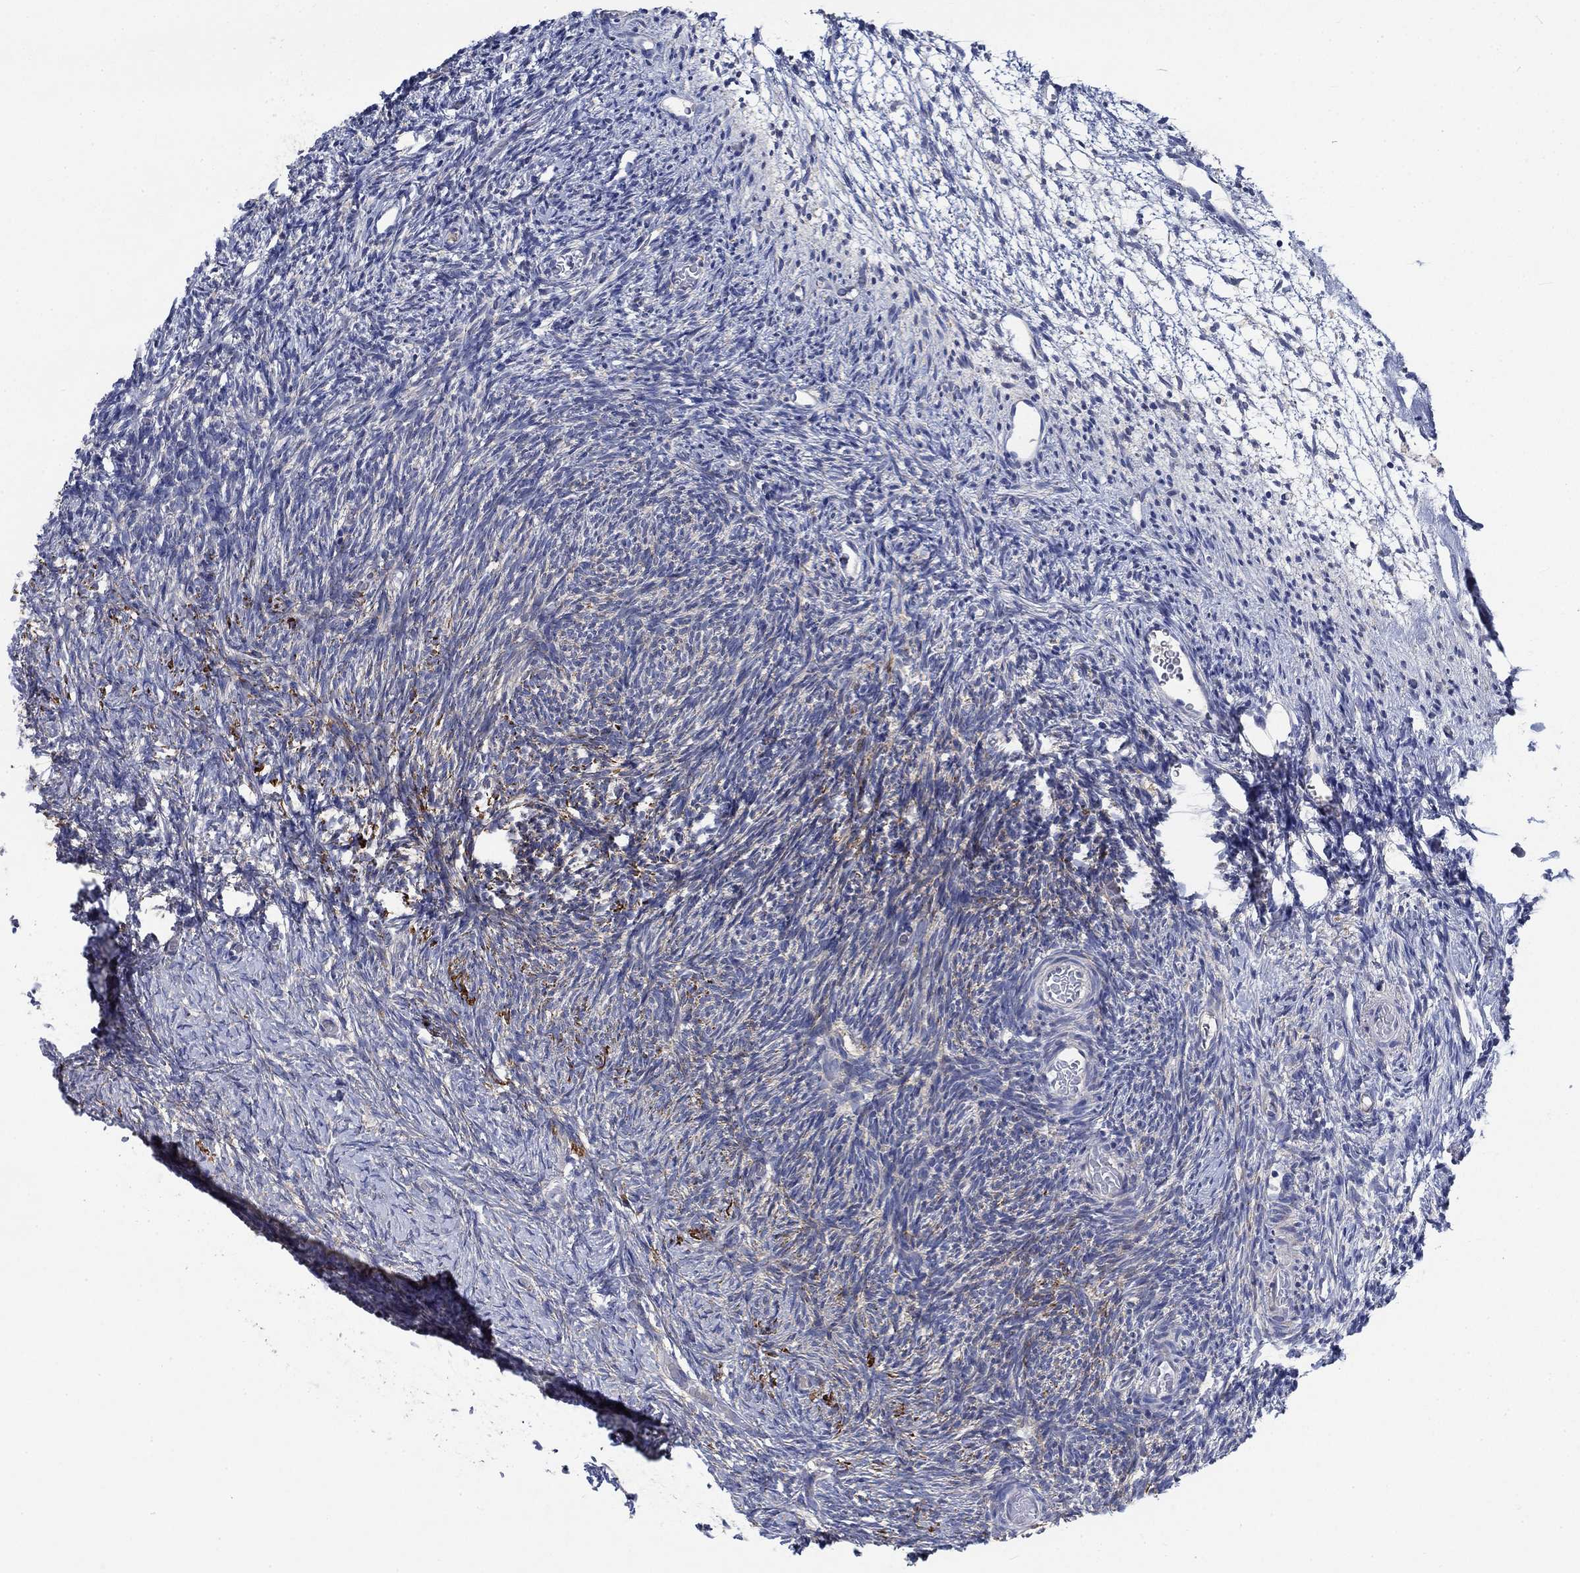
{"staining": {"intensity": "negative", "quantity": "none", "location": "none"}, "tissue": "ovary", "cell_type": "Follicle cells", "image_type": "normal", "snomed": [{"axis": "morphology", "description": "Normal tissue, NOS"}, {"axis": "topography", "description": "Ovary"}], "caption": "The histopathology image reveals no significant staining in follicle cells of ovary. (DAB immunohistochemistry visualized using brightfield microscopy, high magnification).", "gene": "MMP24", "patient": {"sex": "female", "age": 39}}